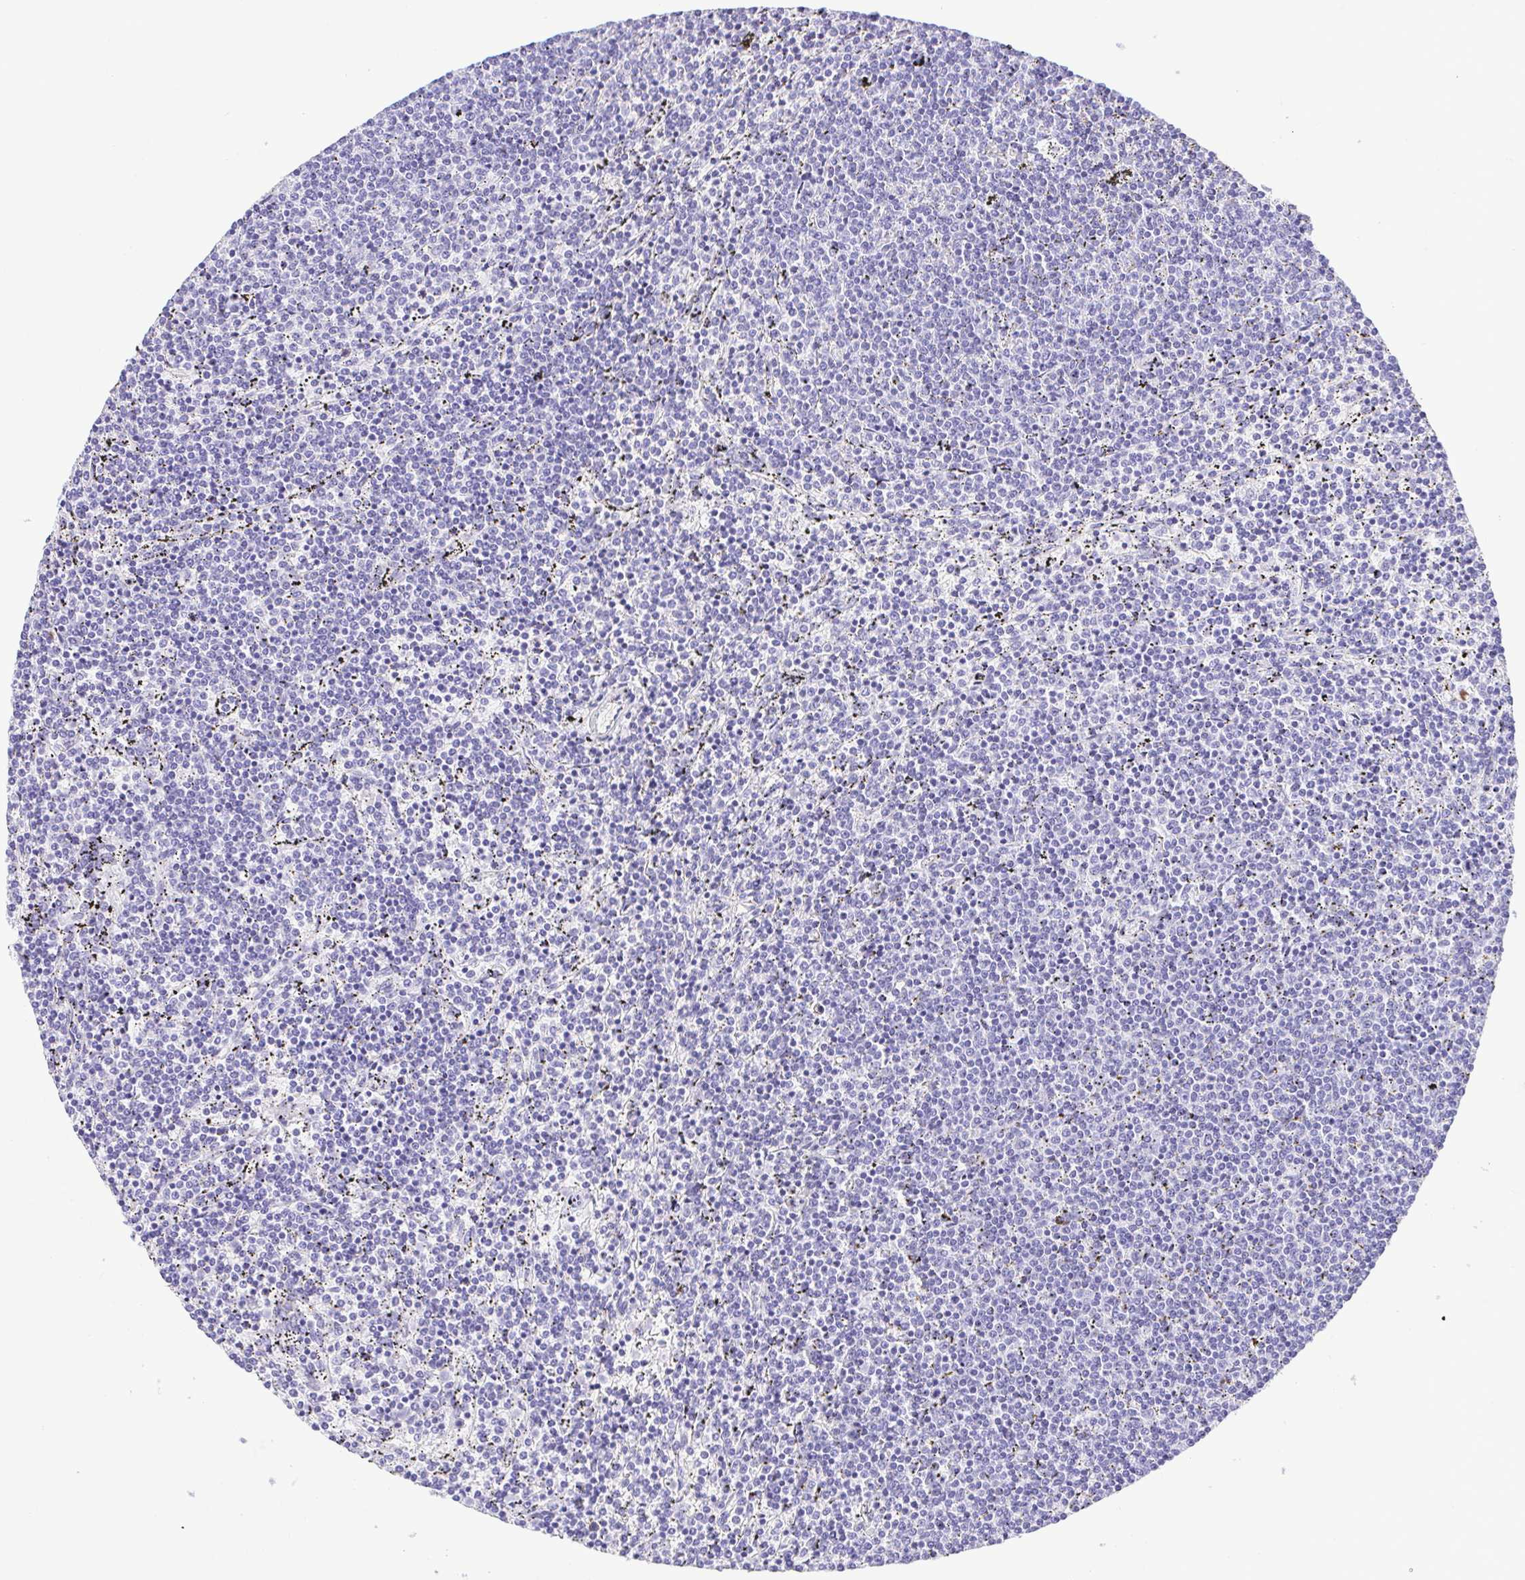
{"staining": {"intensity": "negative", "quantity": "none", "location": "none"}, "tissue": "lymphoma", "cell_type": "Tumor cells", "image_type": "cancer", "snomed": [{"axis": "morphology", "description": "Malignant lymphoma, non-Hodgkin's type, Low grade"}, {"axis": "topography", "description": "Spleen"}], "caption": "Tumor cells are negative for brown protein staining in lymphoma.", "gene": "CDSN", "patient": {"sex": "female", "age": 50}}